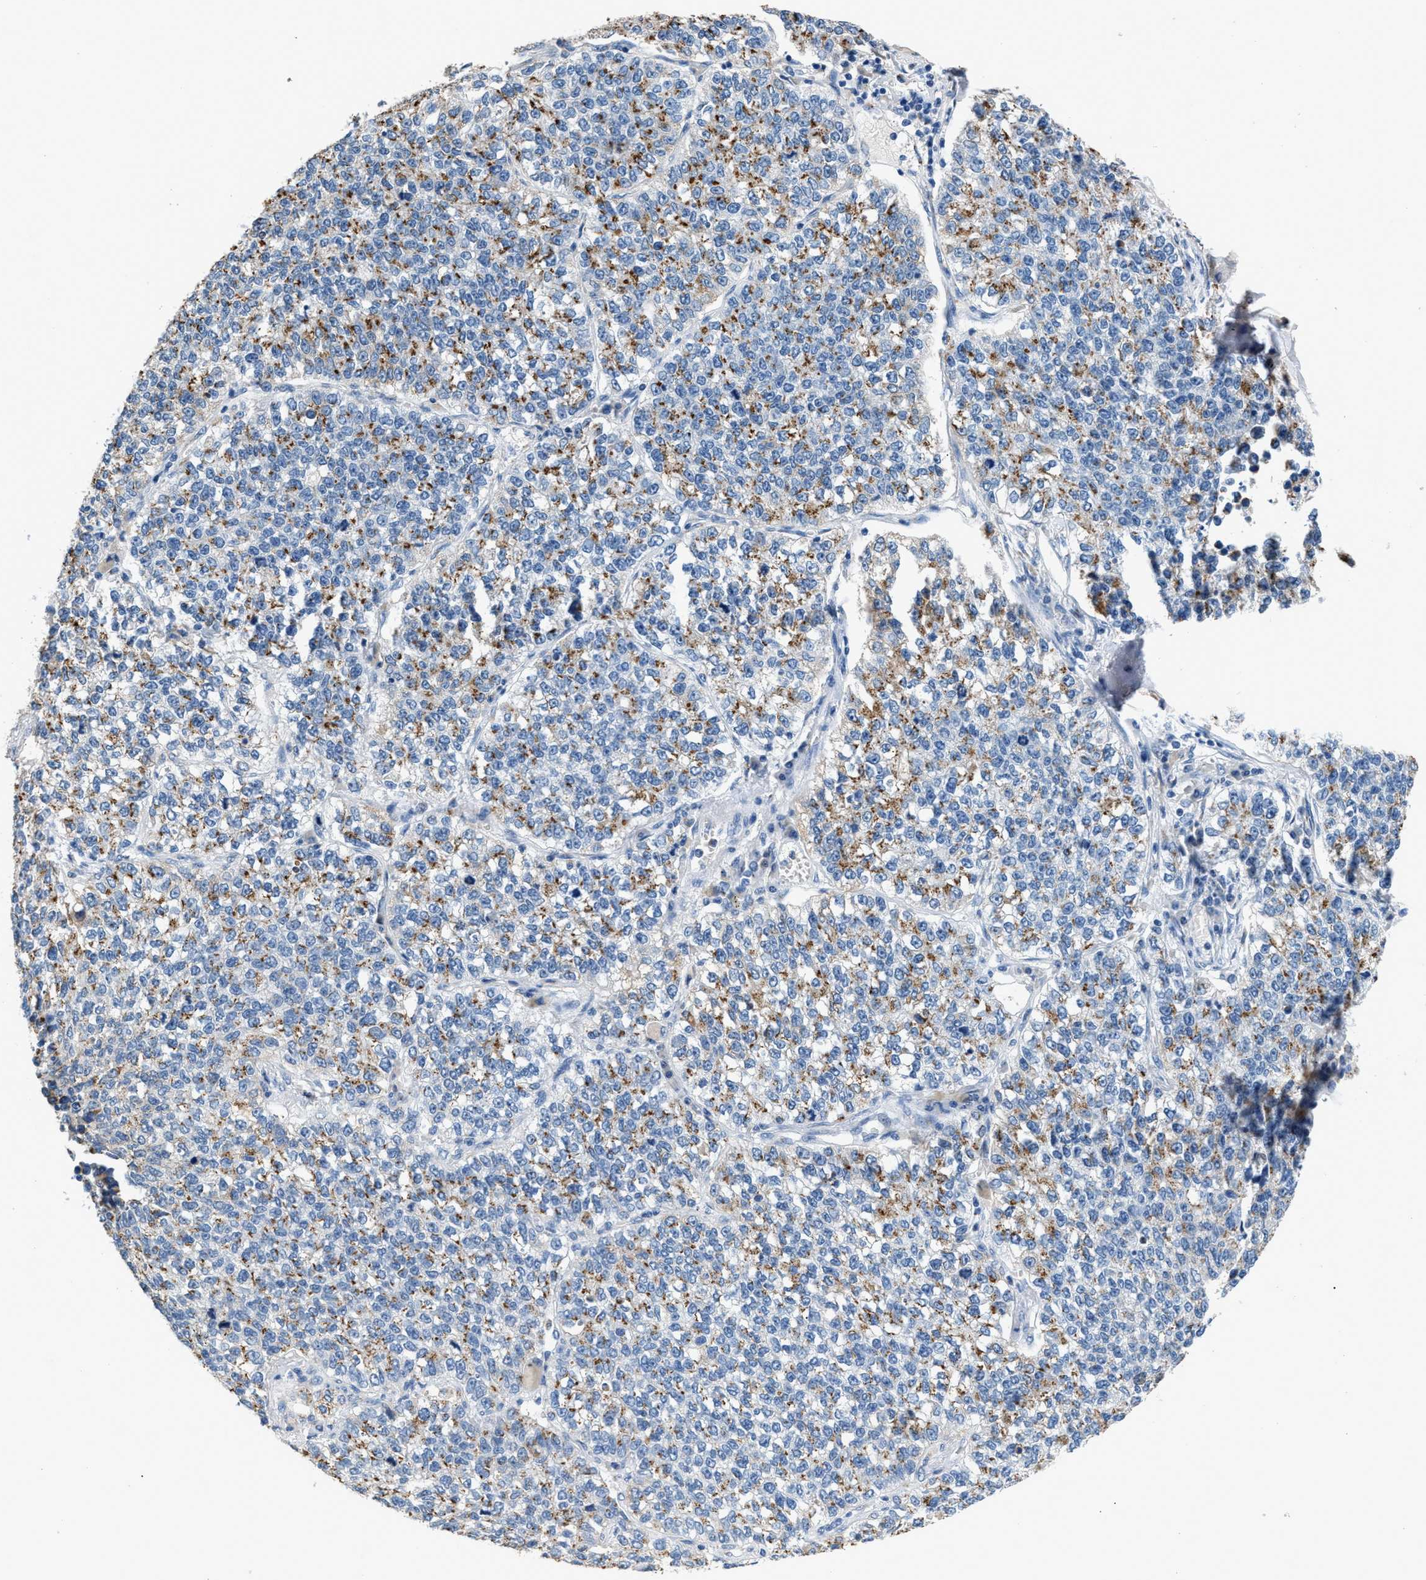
{"staining": {"intensity": "moderate", "quantity": "25%-75%", "location": "cytoplasmic/membranous"}, "tissue": "lung cancer", "cell_type": "Tumor cells", "image_type": "cancer", "snomed": [{"axis": "morphology", "description": "Adenocarcinoma, NOS"}, {"axis": "topography", "description": "Lung"}], "caption": "Human lung cancer stained with a protein marker reveals moderate staining in tumor cells.", "gene": "GOLM1", "patient": {"sex": "male", "age": 49}}